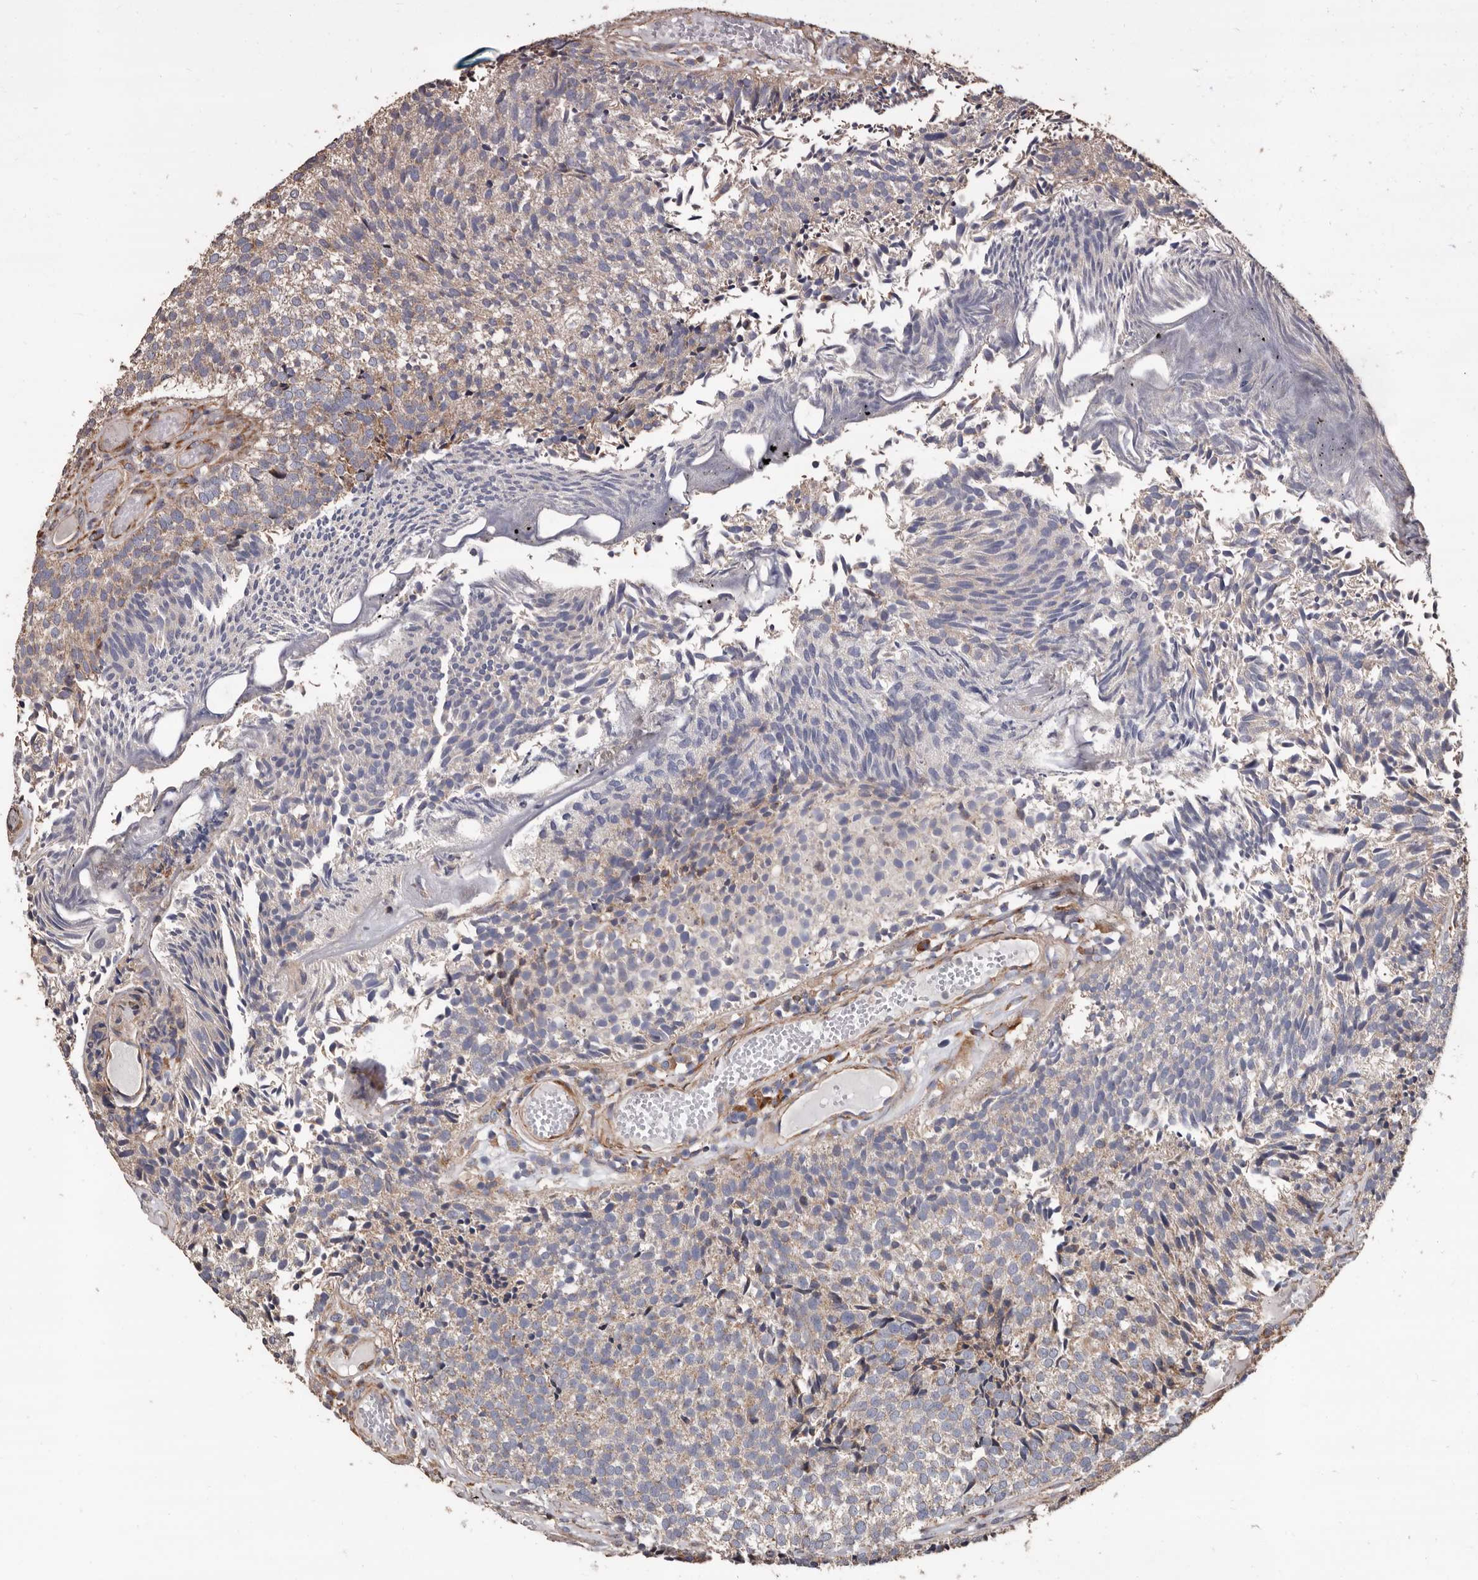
{"staining": {"intensity": "weak", "quantity": "25%-75%", "location": "cytoplasmic/membranous"}, "tissue": "urothelial cancer", "cell_type": "Tumor cells", "image_type": "cancer", "snomed": [{"axis": "morphology", "description": "Urothelial carcinoma, Low grade"}, {"axis": "topography", "description": "Urinary bladder"}], "caption": "Tumor cells show low levels of weak cytoplasmic/membranous positivity in about 25%-75% of cells in urothelial carcinoma (low-grade).", "gene": "OSGIN2", "patient": {"sex": "male", "age": 86}}